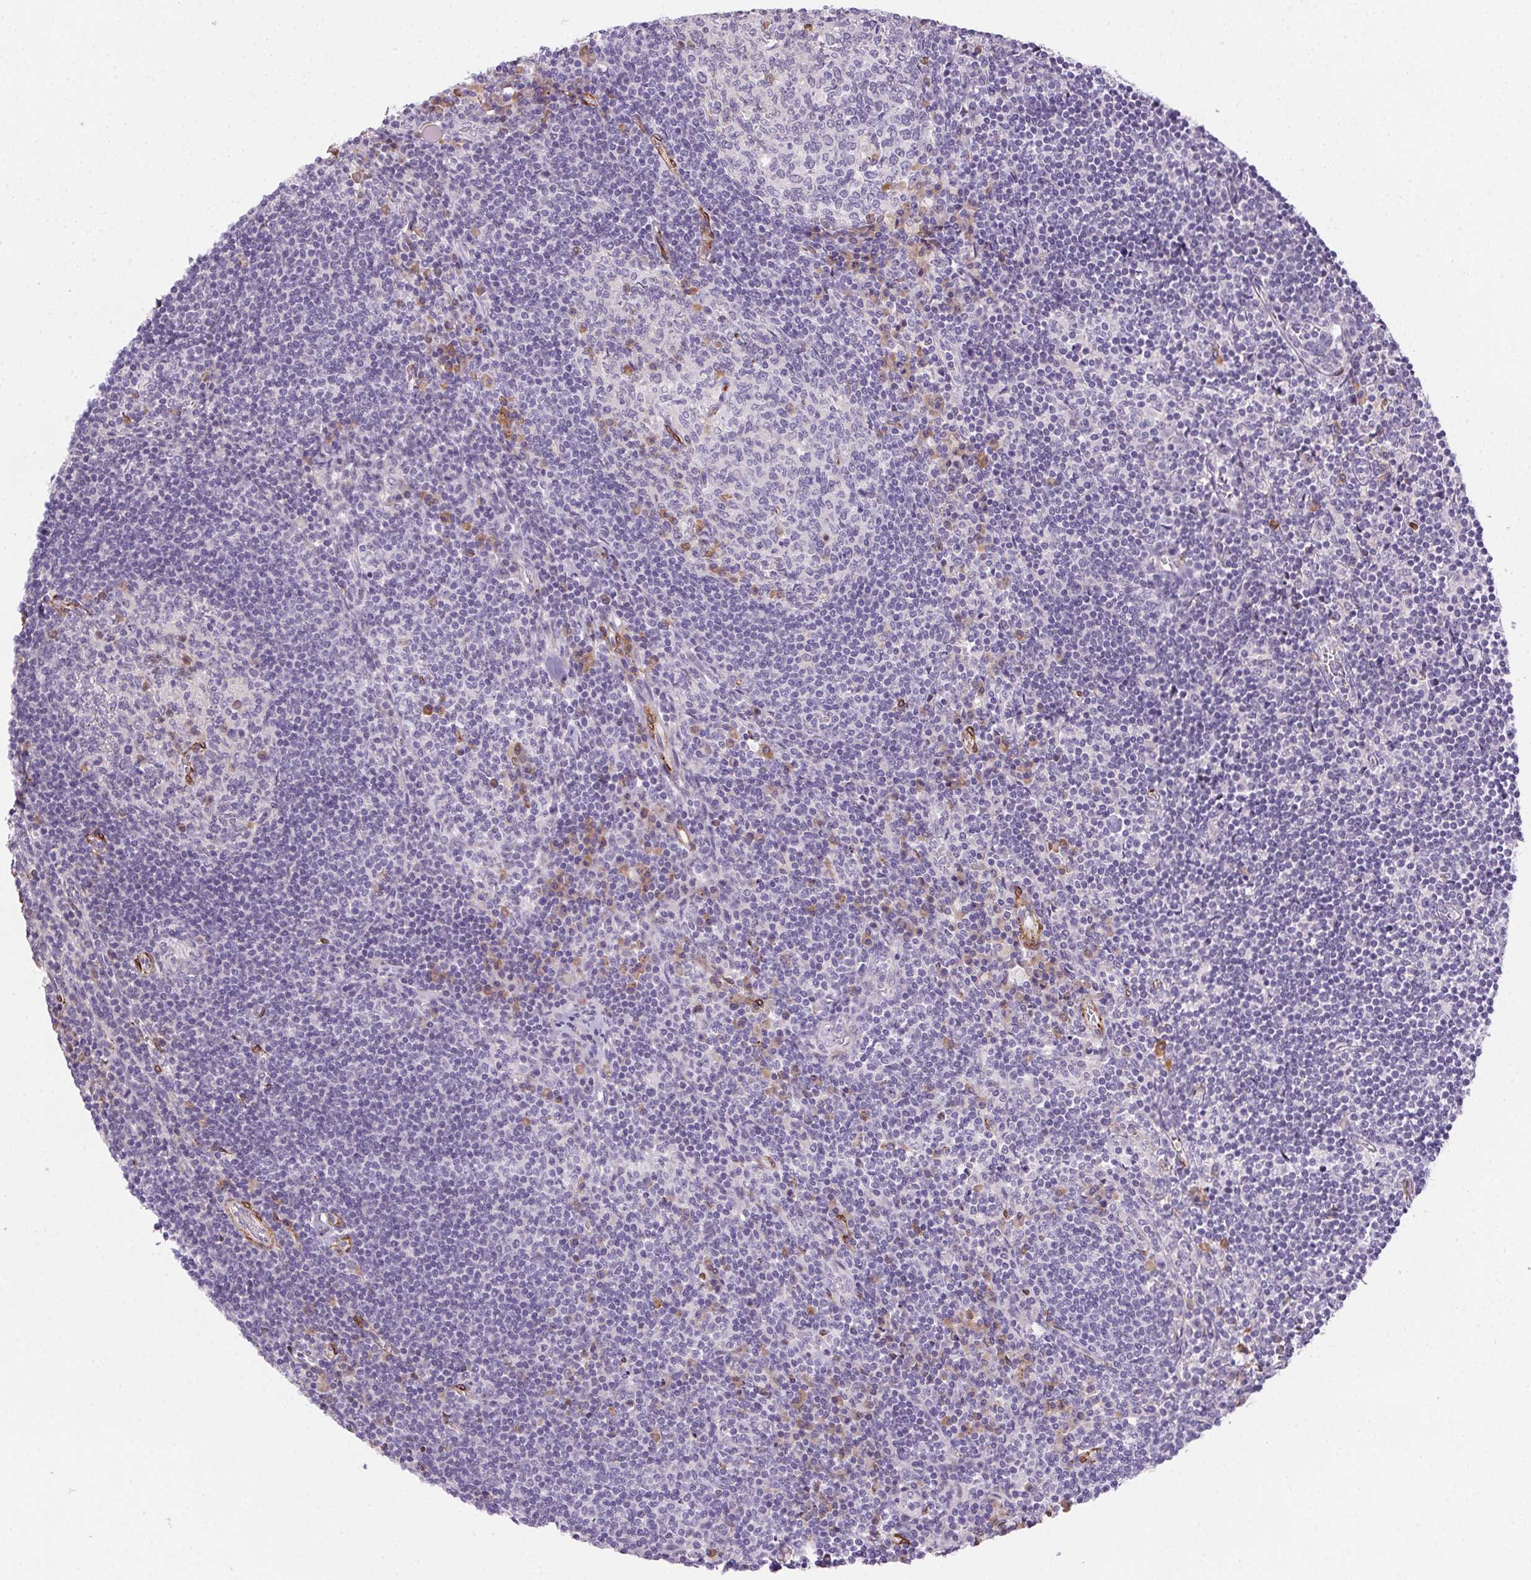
{"staining": {"intensity": "negative", "quantity": "none", "location": "none"}, "tissue": "lymph node", "cell_type": "Germinal center cells", "image_type": "normal", "snomed": [{"axis": "morphology", "description": "Normal tissue, NOS"}, {"axis": "topography", "description": "Lymph node"}], "caption": "High power microscopy image of an immunohistochemistry photomicrograph of normal lymph node, revealing no significant staining in germinal center cells. The staining was performed using DAB (3,3'-diaminobenzidine) to visualize the protein expression in brown, while the nuclei were stained in blue with hematoxylin (Magnification: 20x).", "gene": "HRC", "patient": {"sex": "male", "age": 67}}